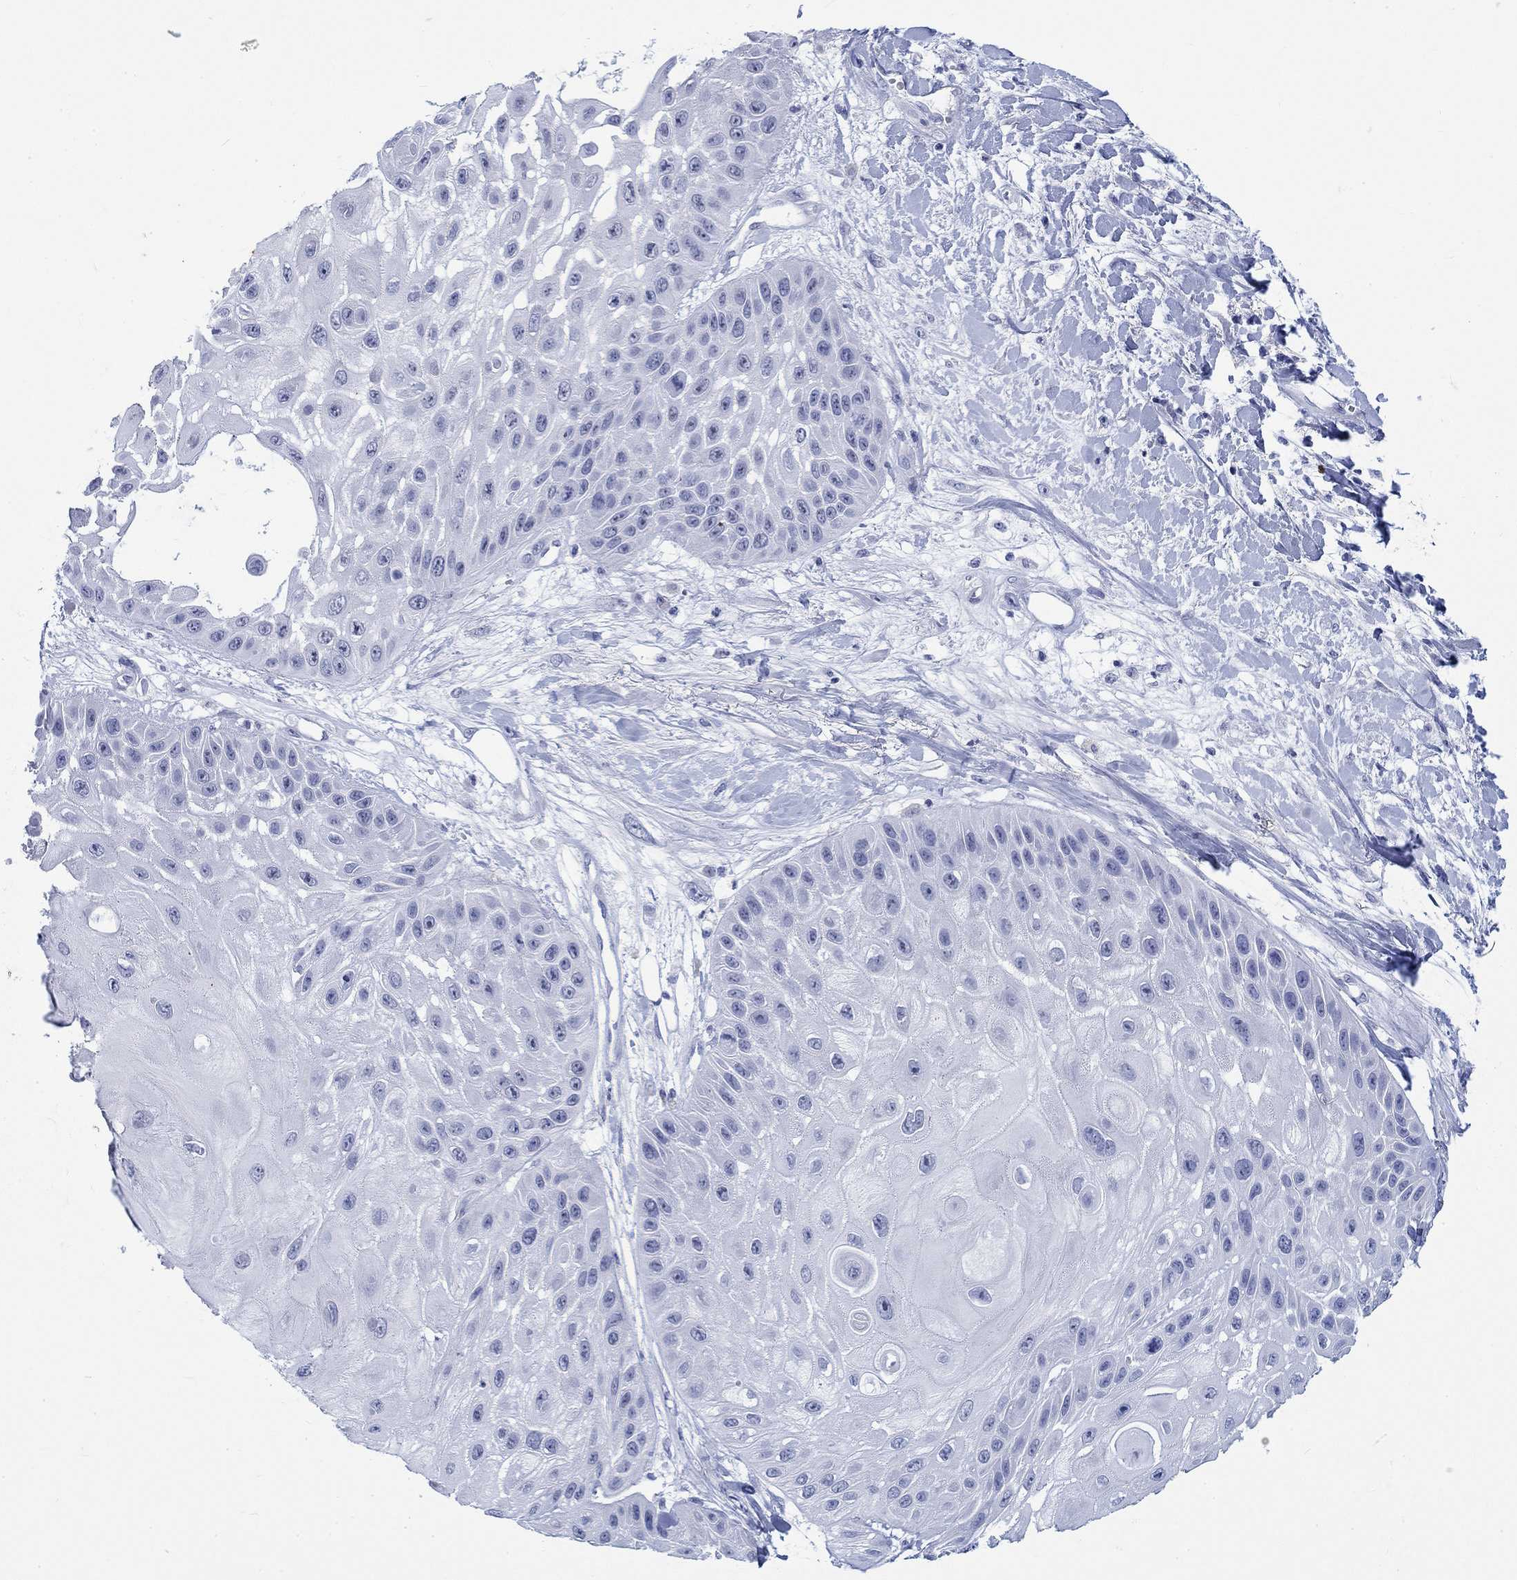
{"staining": {"intensity": "negative", "quantity": "none", "location": "none"}, "tissue": "skin cancer", "cell_type": "Tumor cells", "image_type": "cancer", "snomed": [{"axis": "morphology", "description": "Normal tissue, NOS"}, {"axis": "morphology", "description": "Squamous cell carcinoma, NOS"}, {"axis": "topography", "description": "Skin"}], "caption": "This is an immunohistochemistry (IHC) histopathology image of skin cancer (squamous cell carcinoma). There is no positivity in tumor cells.", "gene": "KRT76", "patient": {"sex": "male", "age": 79}}